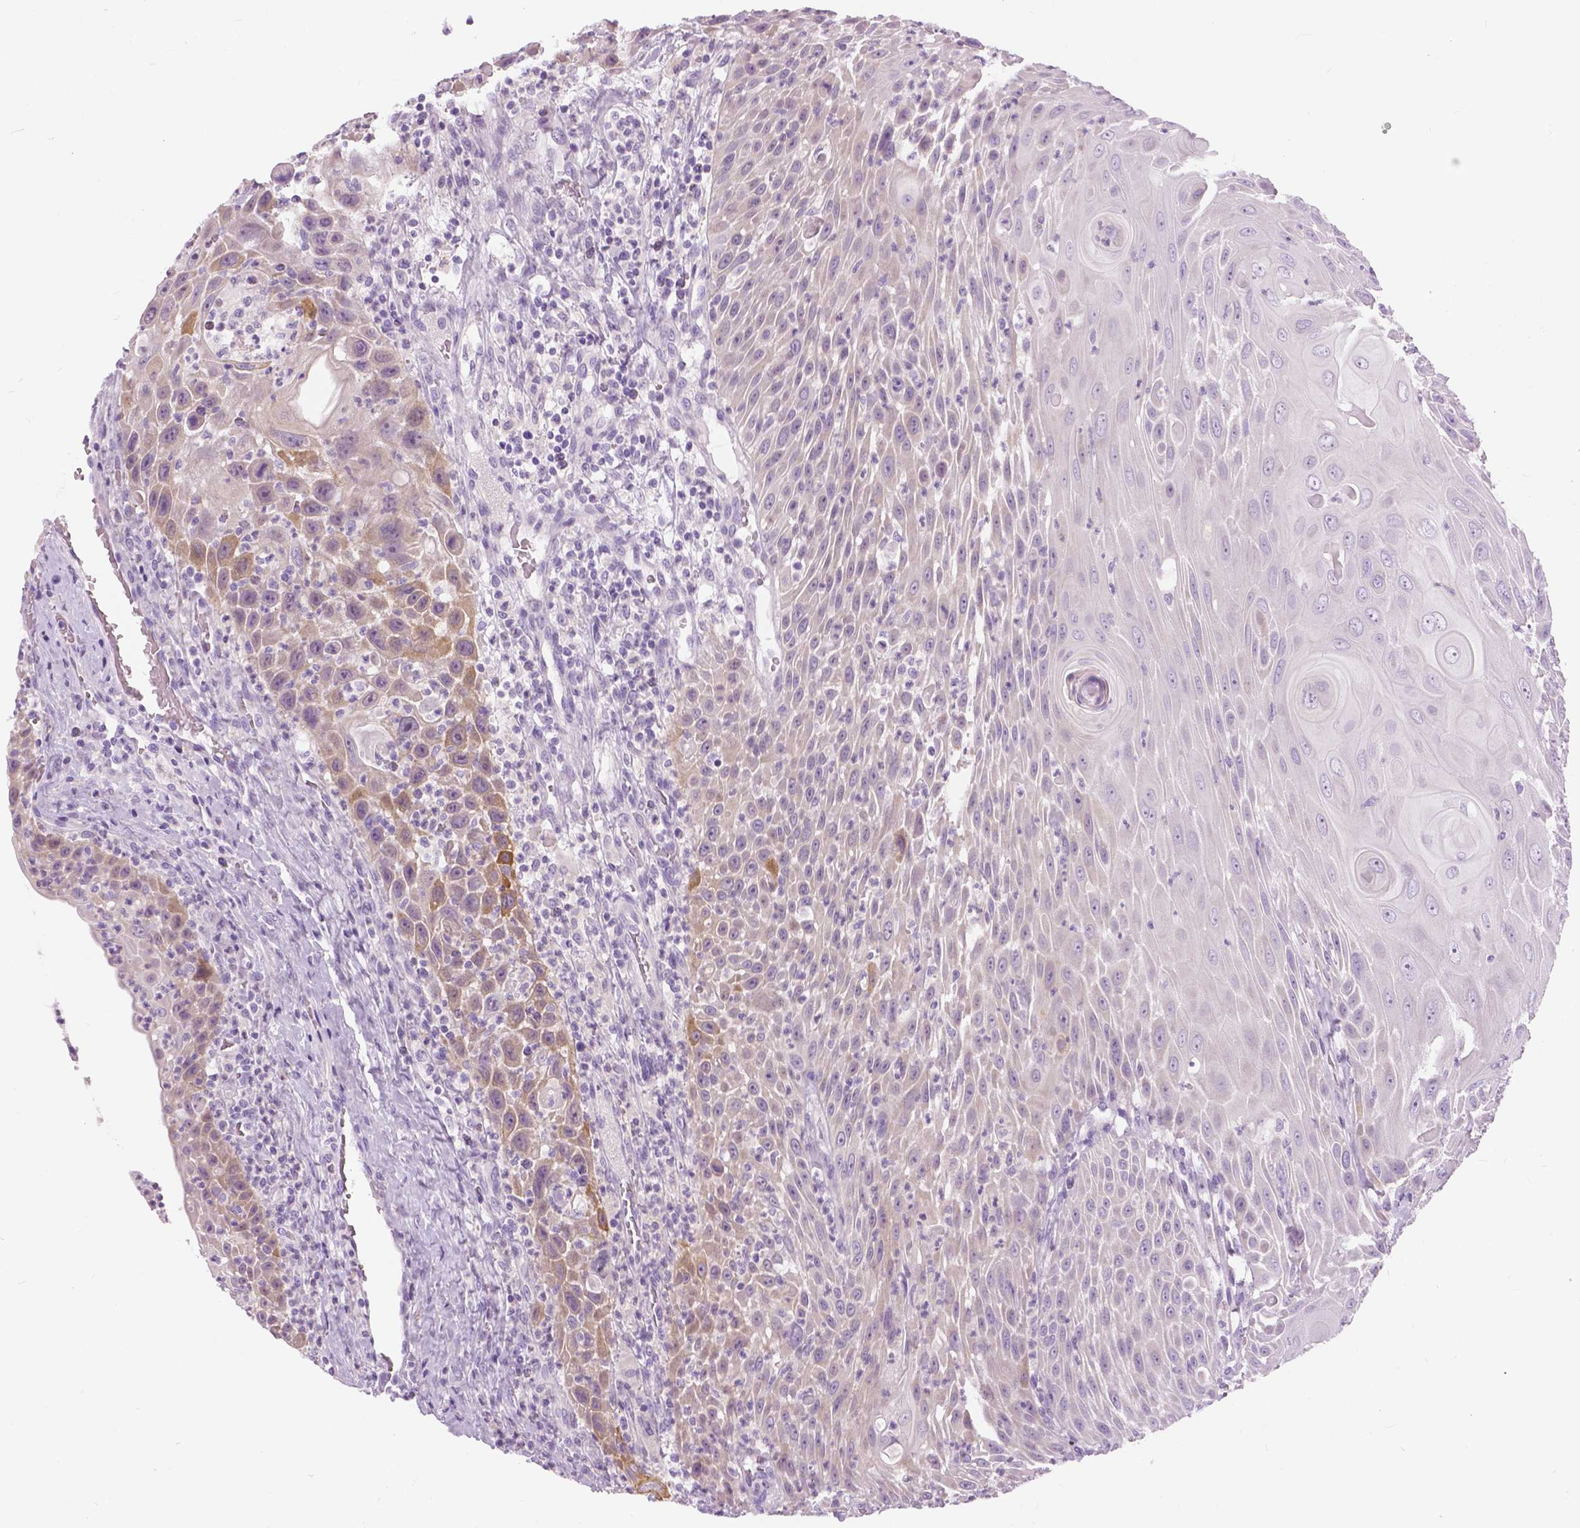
{"staining": {"intensity": "moderate", "quantity": "<25%", "location": "cytoplasmic/membranous"}, "tissue": "head and neck cancer", "cell_type": "Tumor cells", "image_type": "cancer", "snomed": [{"axis": "morphology", "description": "Squamous cell carcinoma, NOS"}, {"axis": "topography", "description": "Head-Neck"}], "caption": "Immunohistochemistry (IHC) image of human head and neck cancer stained for a protein (brown), which exhibits low levels of moderate cytoplasmic/membranous staining in approximately <25% of tumor cells.", "gene": "TP53TG5", "patient": {"sex": "male", "age": 69}}